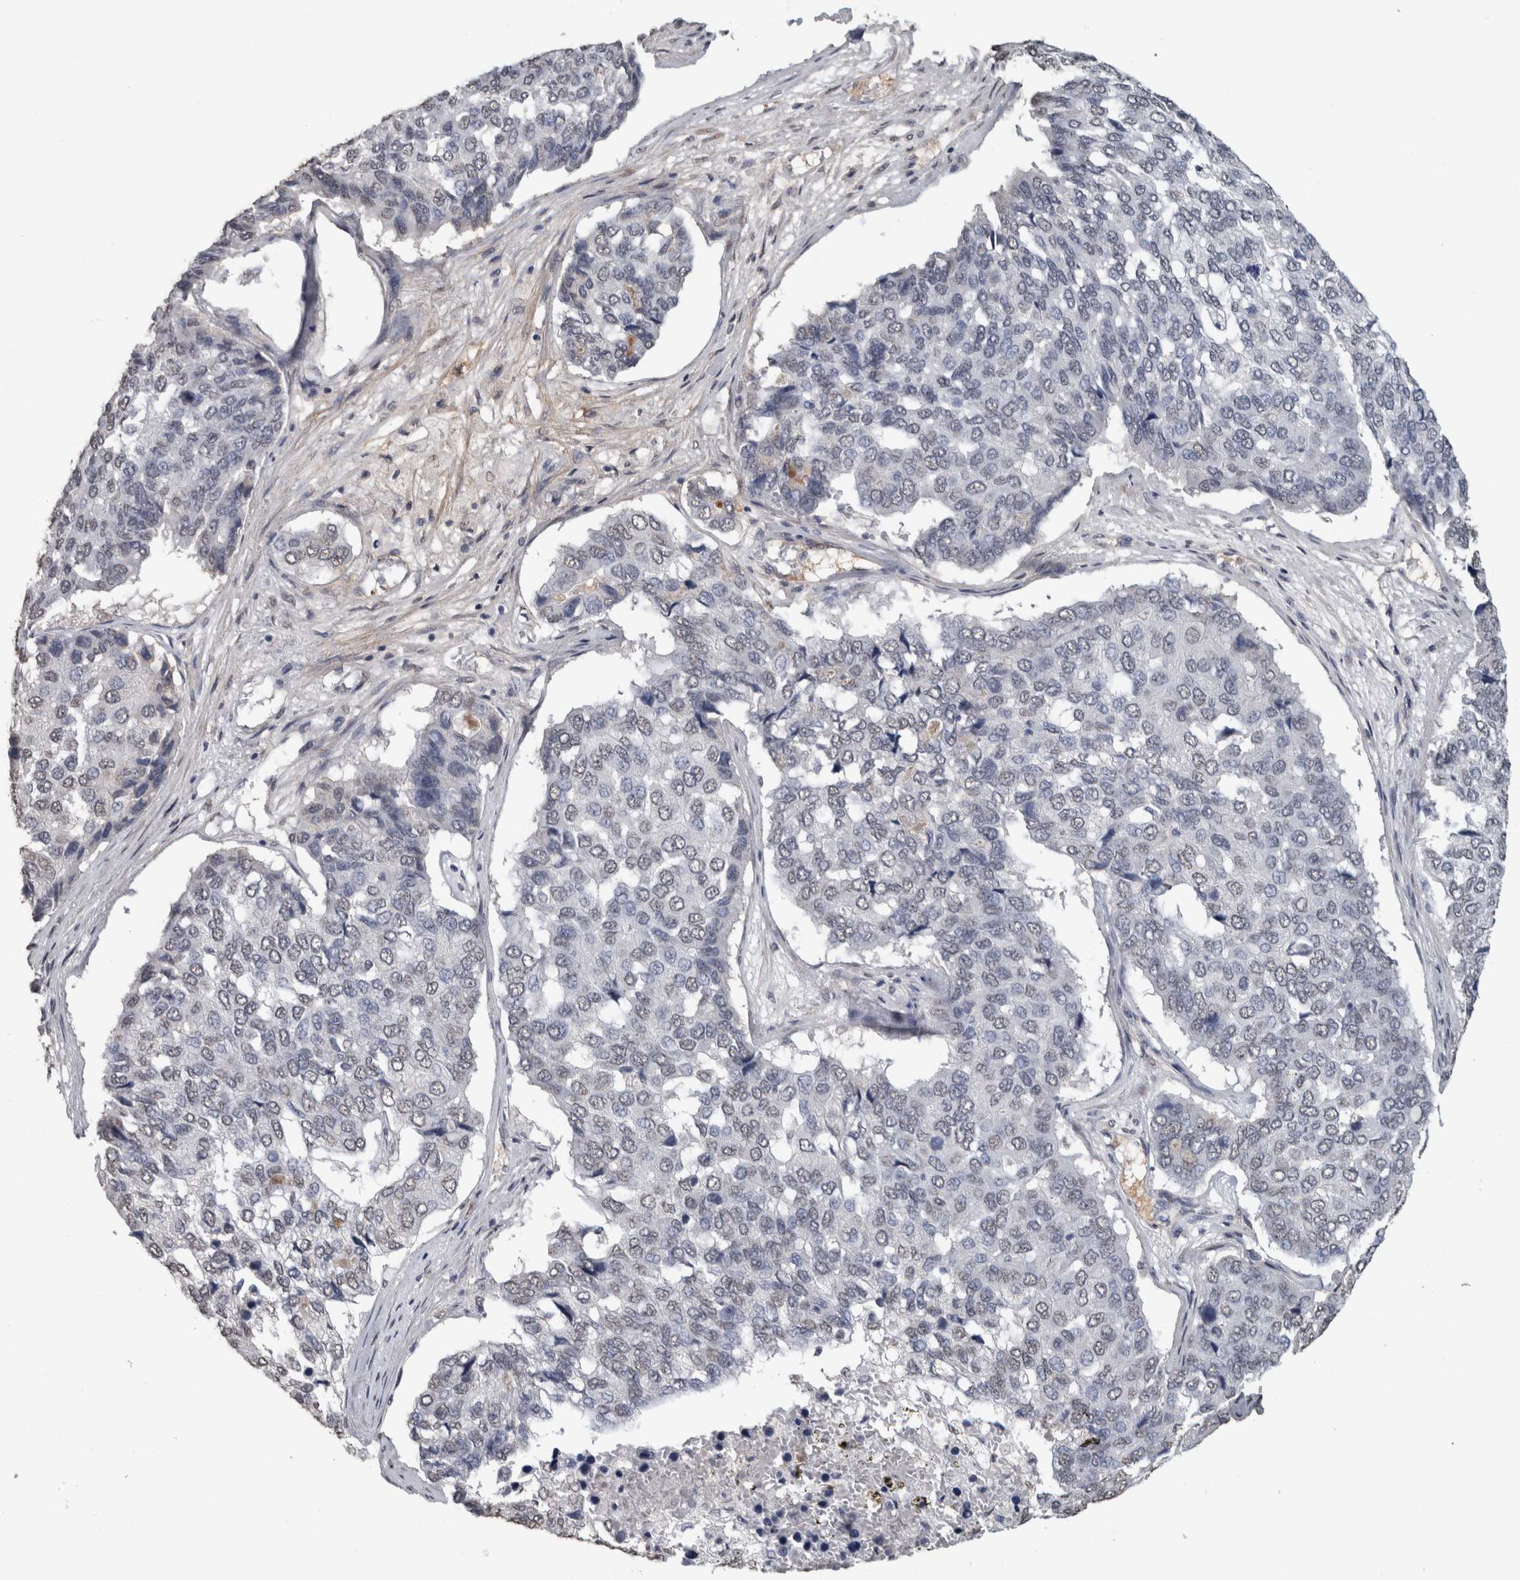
{"staining": {"intensity": "negative", "quantity": "none", "location": "none"}, "tissue": "pancreatic cancer", "cell_type": "Tumor cells", "image_type": "cancer", "snomed": [{"axis": "morphology", "description": "Adenocarcinoma, NOS"}, {"axis": "topography", "description": "Pancreas"}], "caption": "Protein analysis of adenocarcinoma (pancreatic) displays no significant expression in tumor cells.", "gene": "LTBP1", "patient": {"sex": "male", "age": 50}}